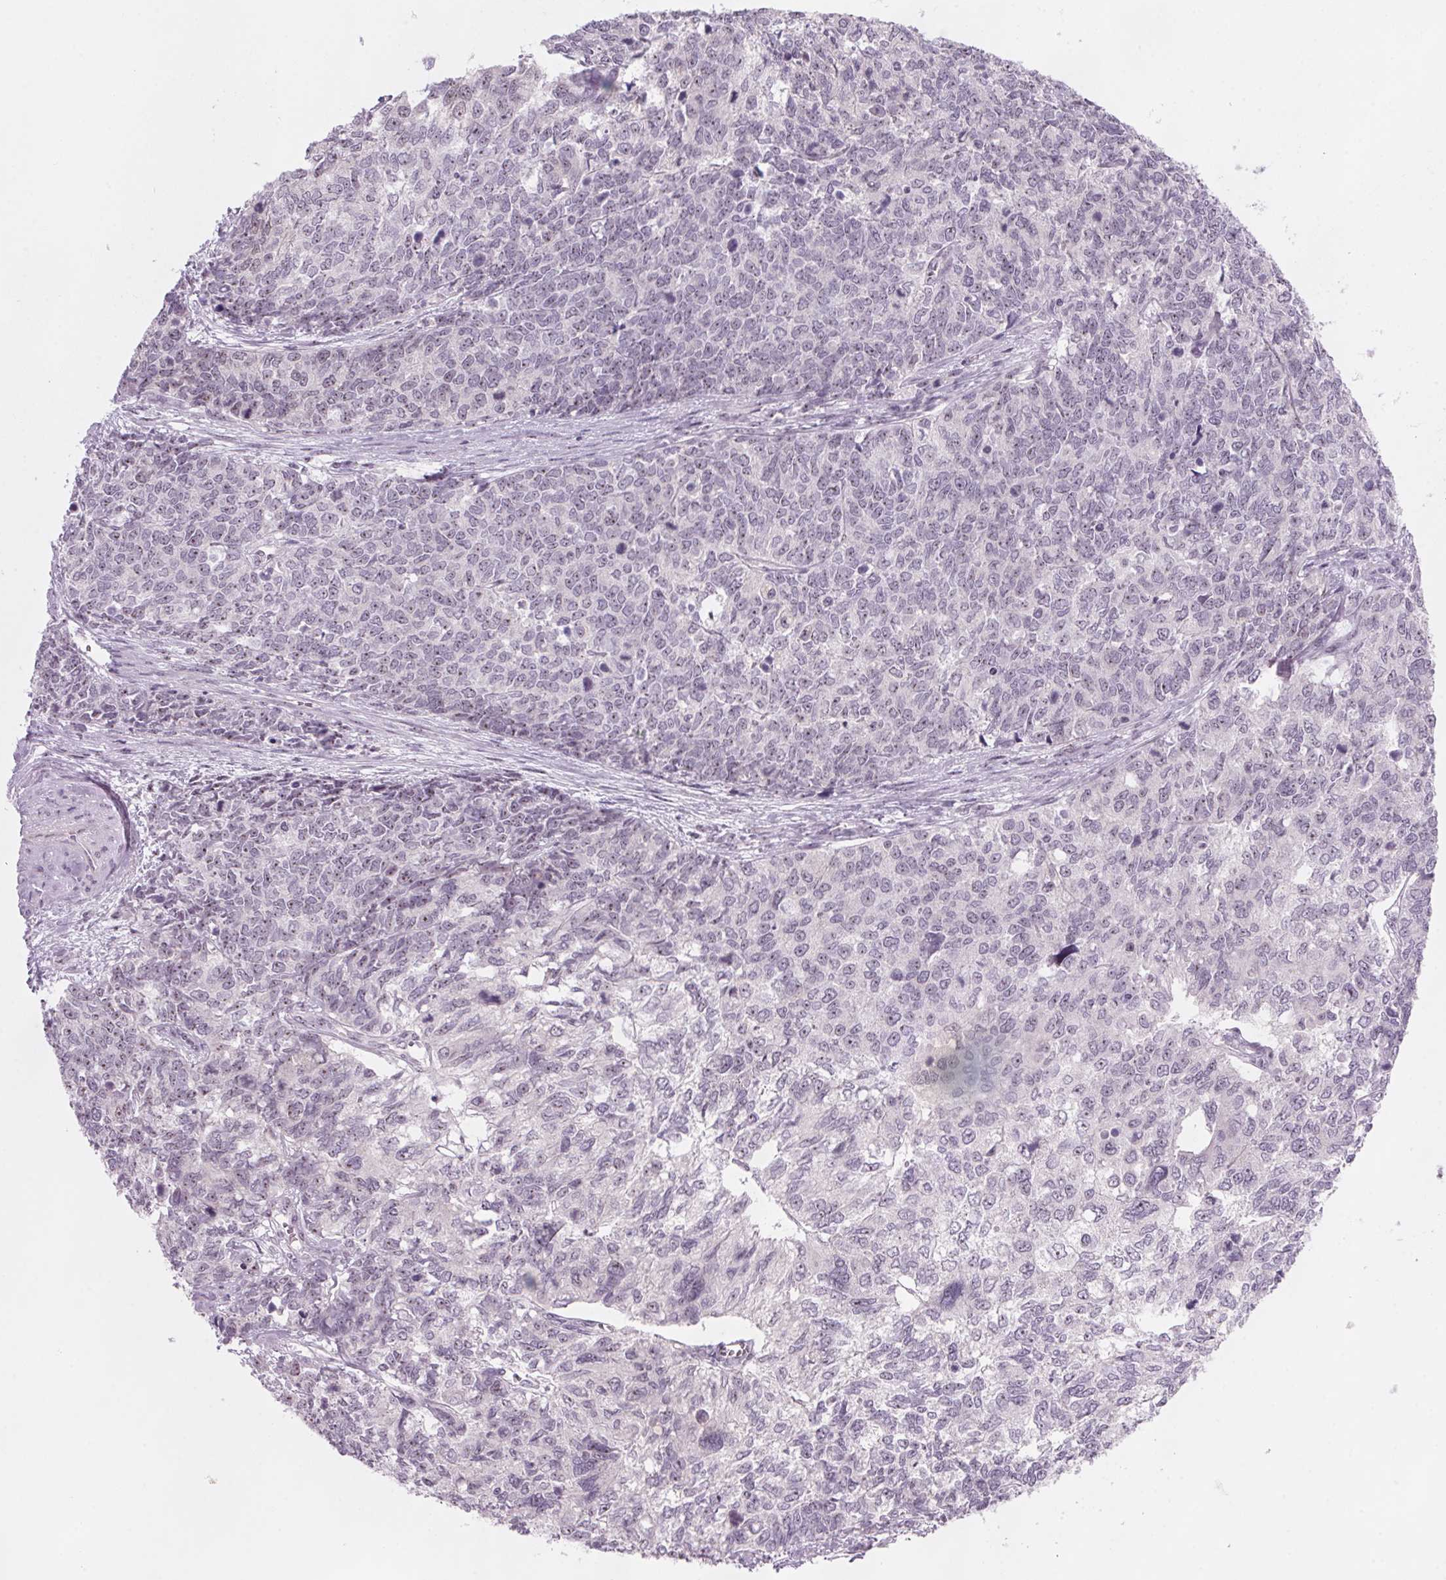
{"staining": {"intensity": "weak", "quantity": "<25%", "location": "nuclear"}, "tissue": "cervical cancer", "cell_type": "Tumor cells", "image_type": "cancer", "snomed": [{"axis": "morphology", "description": "Adenocarcinoma, NOS"}, {"axis": "topography", "description": "Cervix"}], "caption": "High magnification brightfield microscopy of cervical cancer stained with DAB (3,3'-diaminobenzidine) (brown) and counterstained with hematoxylin (blue): tumor cells show no significant expression.", "gene": "DNTTIP2", "patient": {"sex": "female", "age": 63}}